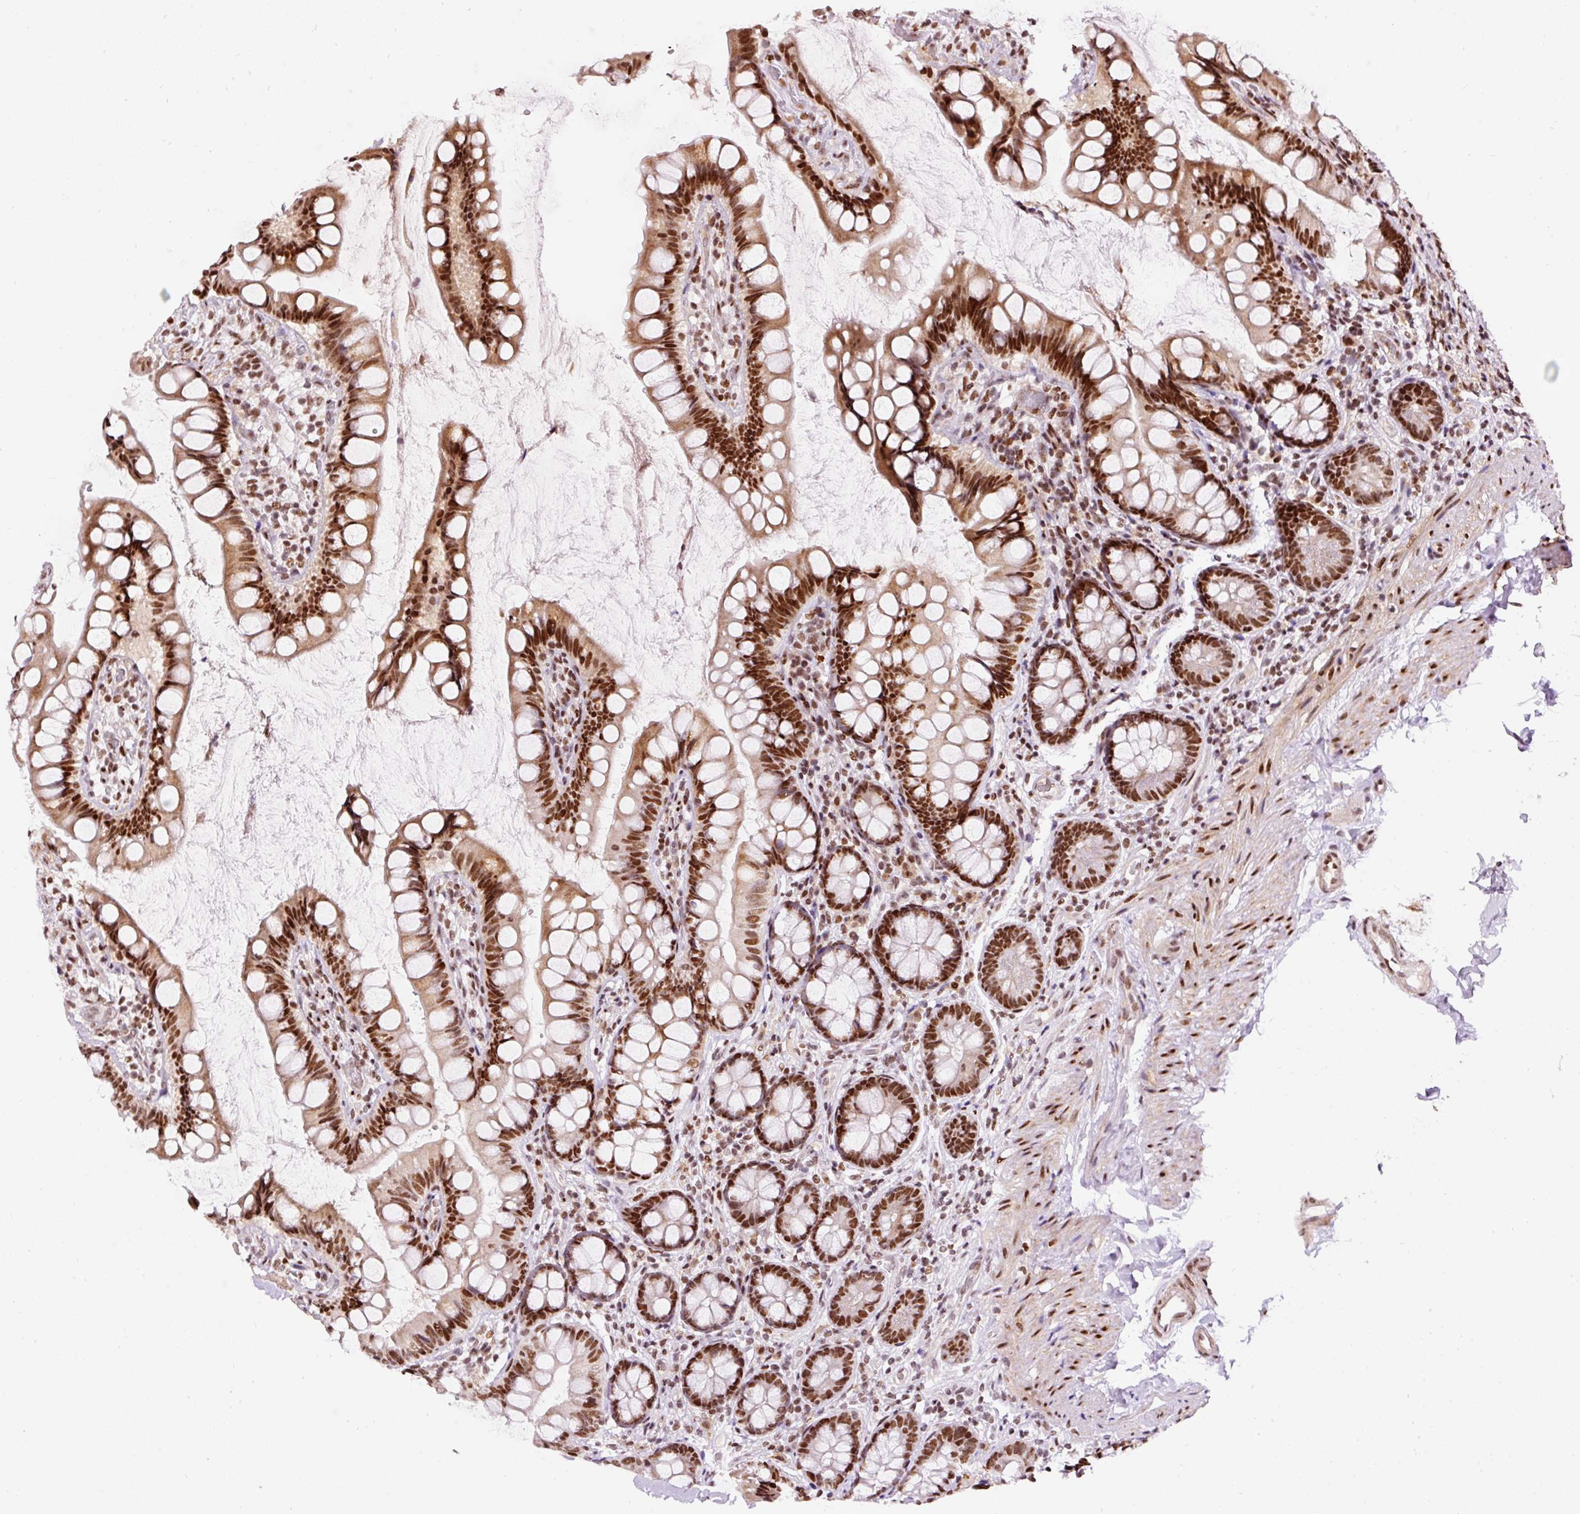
{"staining": {"intensity": "strong", "quantity": ">75%", "location": "nuclear"}, "tissue": "small intestine", "cell_type": "Glandular cells", "image_type": "normal", "snomed": [{"axis": "morphology", "description": "Normal tissue, NOS"}, {"axis": "topography", "description": "Small intestine"}], "caption": "Small intestine stained with DAB (3,3'-diaminobenzidine) IHC displays high levels of strong nuclear staining in about >75% of glandular cells.", "gene": "HNRNPC", "patient": {"sex": "male", "age": 70}}